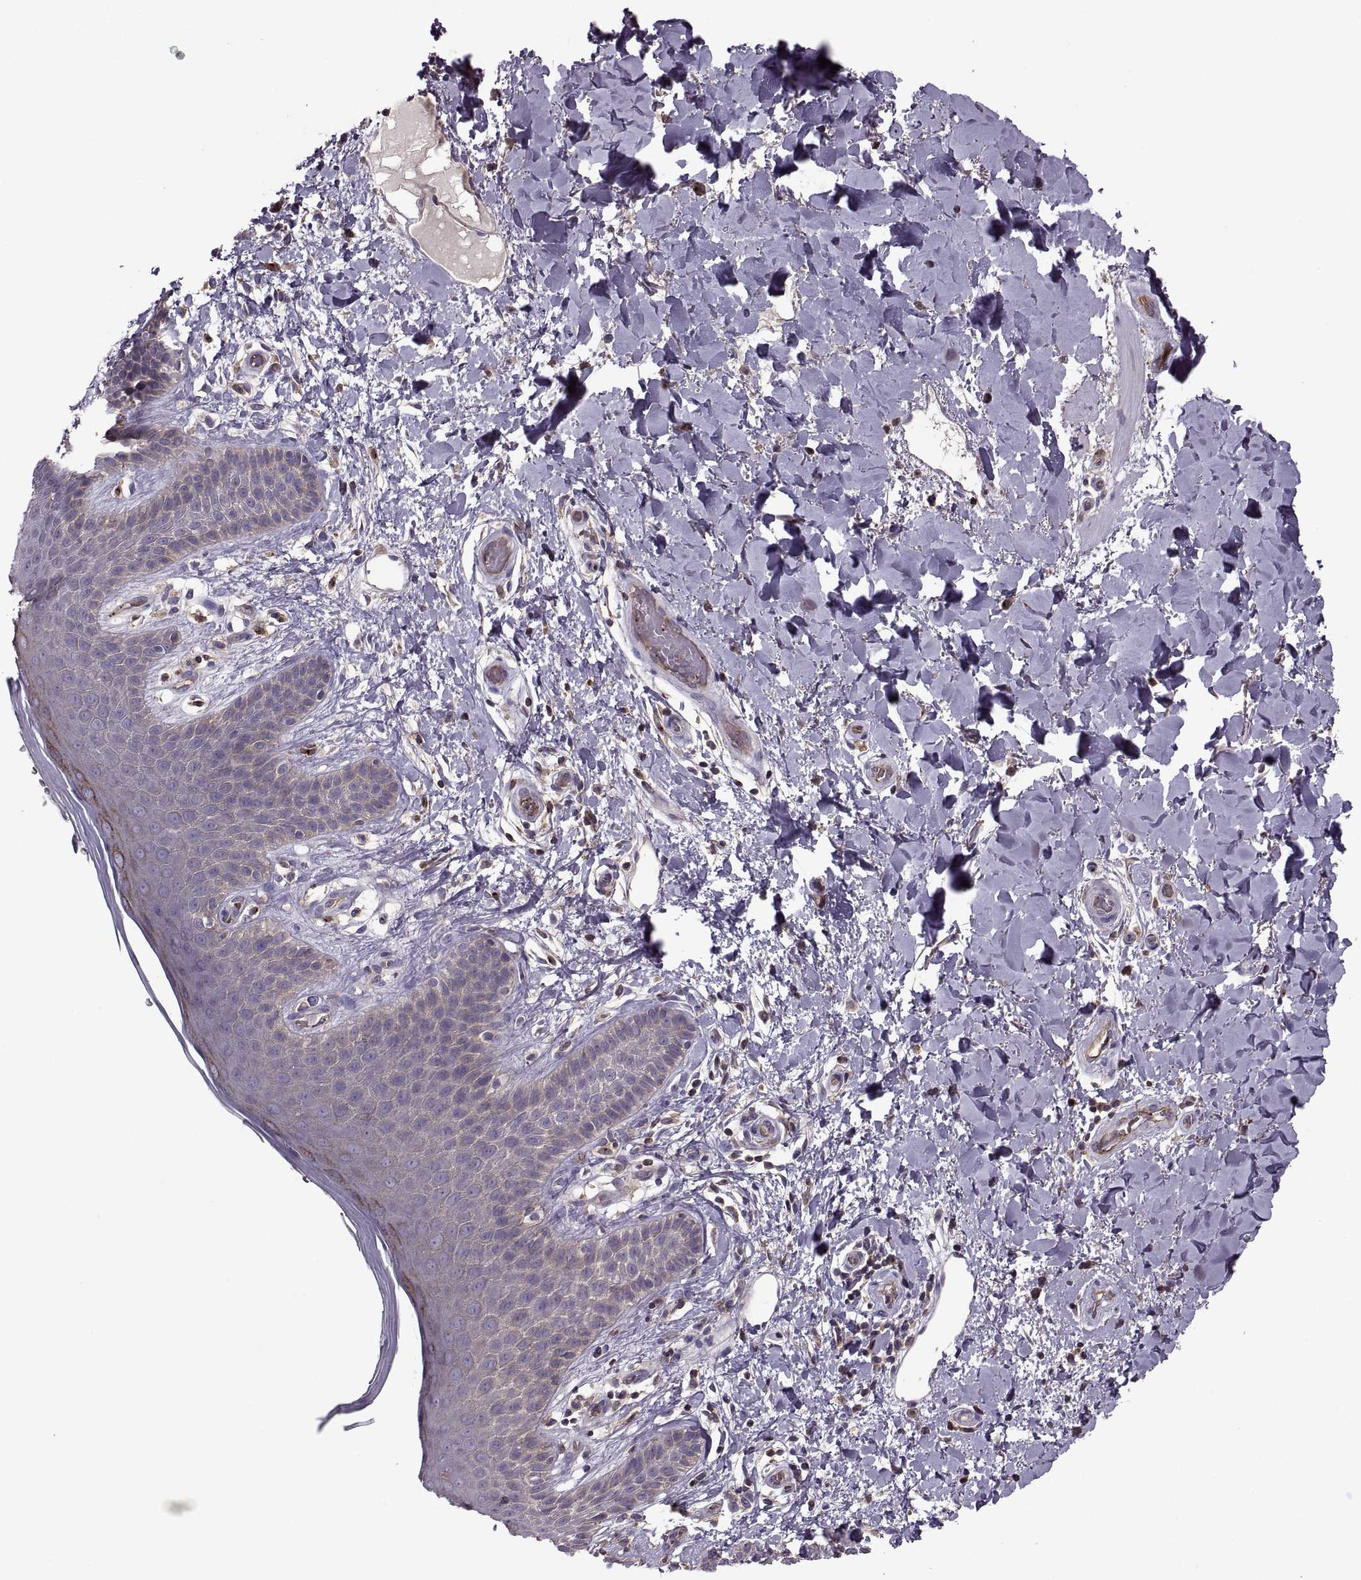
{"staining": {"intensity": "negative", "quantity": "none", "location": "none"}, "tissue": "skin", "cell_type": "Epidermal cells", "image_type": "normal", "snomed": [{"axis": "morphology", "description": "Normal tissue, NOS"}, {"axis": "topography", "description": "Anal"}], "caption": "Histopathology image shows no significant protein positivity in epidermal cells of unremarkable skin.", "gene": "SLC2A14", "patient": {"sex": "male", "age": 36}}